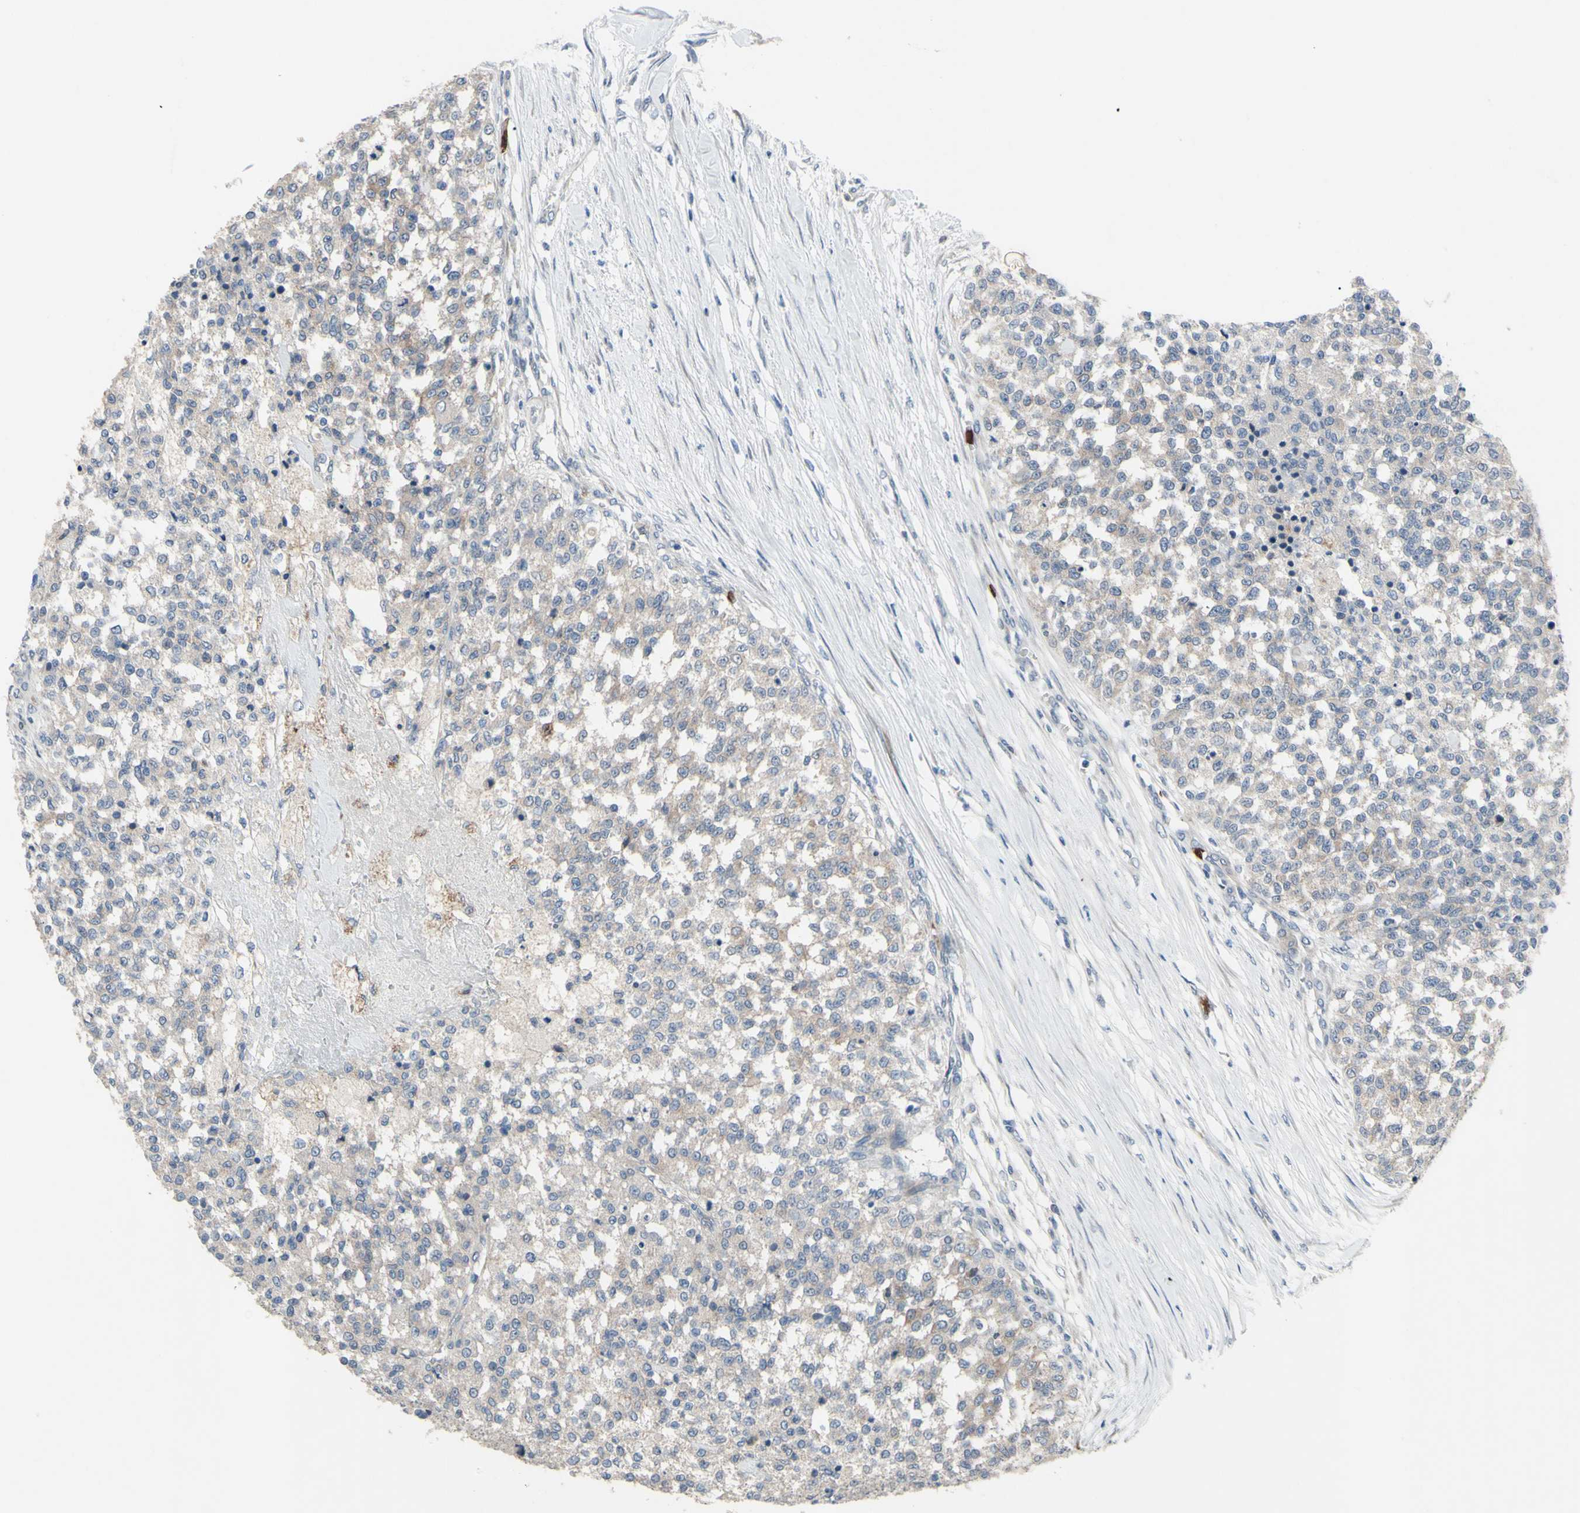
{"staining": {"intensity": "weak", "quantity": ">75%", "location": "cytoplasmic/membranous,nuclear"}, "tissue": "testis cancer", "cell_type": "Tumor cells", "image_type": "cancer", "snomed": [{"axis": "morphology", "description": "Seminoma, NOS"}, {"axis": "topography", "description": "Testis"}], "caption": "Brown immunohistochemical staining in testis cancer reveals weak cytoplasmic/membranous and nuclear expression in about >75% of tumor cells.", "gene": "GRAMD2B", "patient": {"sex": "male", "age": 59}}